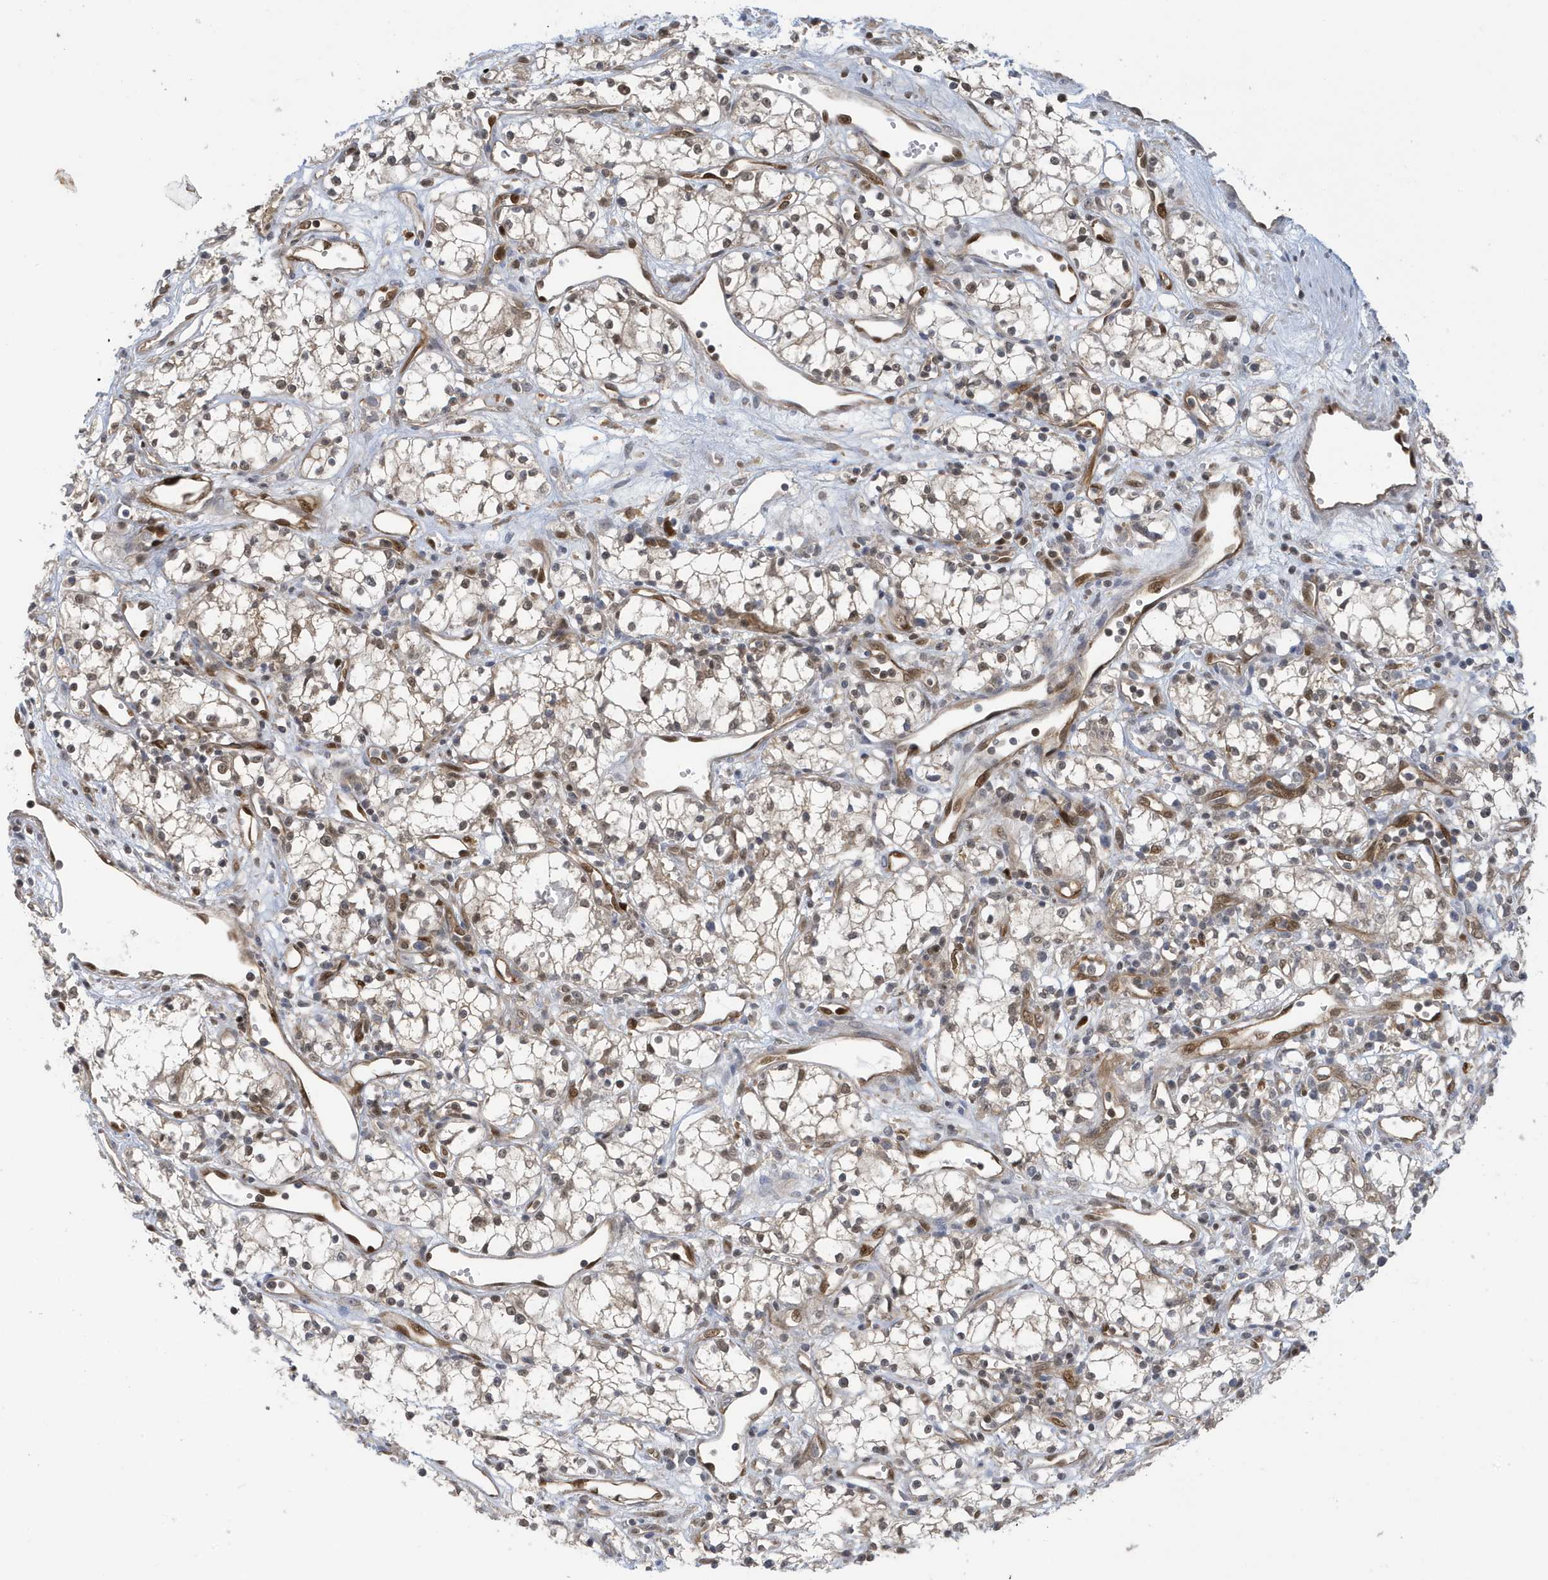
{"staining": {"intensity": "moderate", "quantity": "<25%", "location": "nuclear"}, "tissue": "renal cancer", "cell_type": "Tumor cells", "image_type": "cancer", "snomed": [{"axis": "morphology", "description": "Adenocarcinoma, NOS"}, {"axis": "topography", "description": "Kidney"}], "caption": "A low amount of moderate nuclear staining is present in about <25% of tumor cells in renal cancer tissue.", "gene": "NCOA7", "patient": {"sex": "male", "age": 59}}